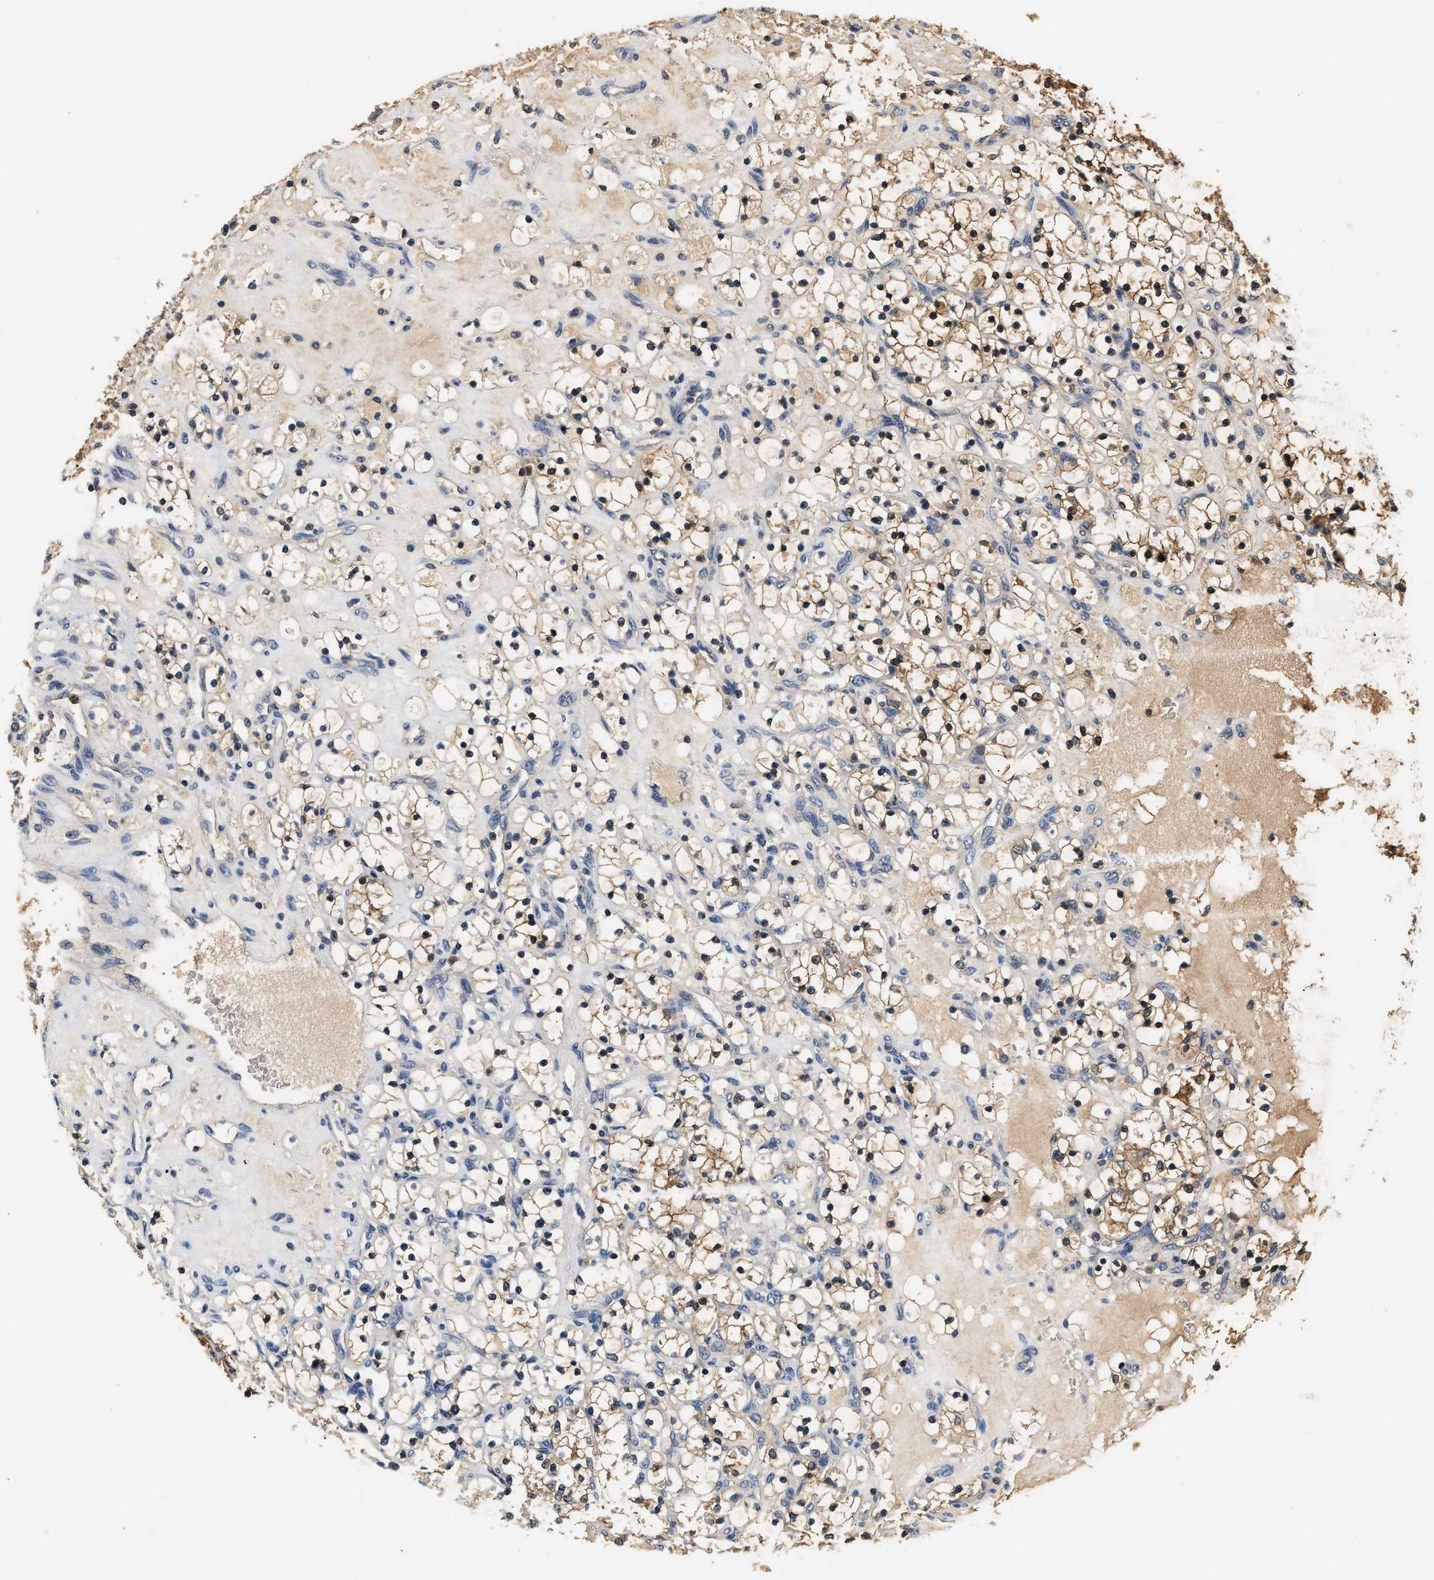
{"staining": {"intensity": "moderate", "quantity": ">75%", "location": "cytoplasmic/membranous"}, "tissue": "renal cancer", "cell_type": "Tumor cells", "image_type": "cancer", "snomed": [{"axis": "morphology", "description": "Adenocarcinoma, NOS"}, {"axis": "topography", "description": "Kidney"}], "caption": "Renal adenocarcinoma stained with IHC reveals moderate cytoplasmic/membranous positivity in about >75% of tumor cells.", "gene": "GPI", "patient": {"sex": "female", "age": 69}}